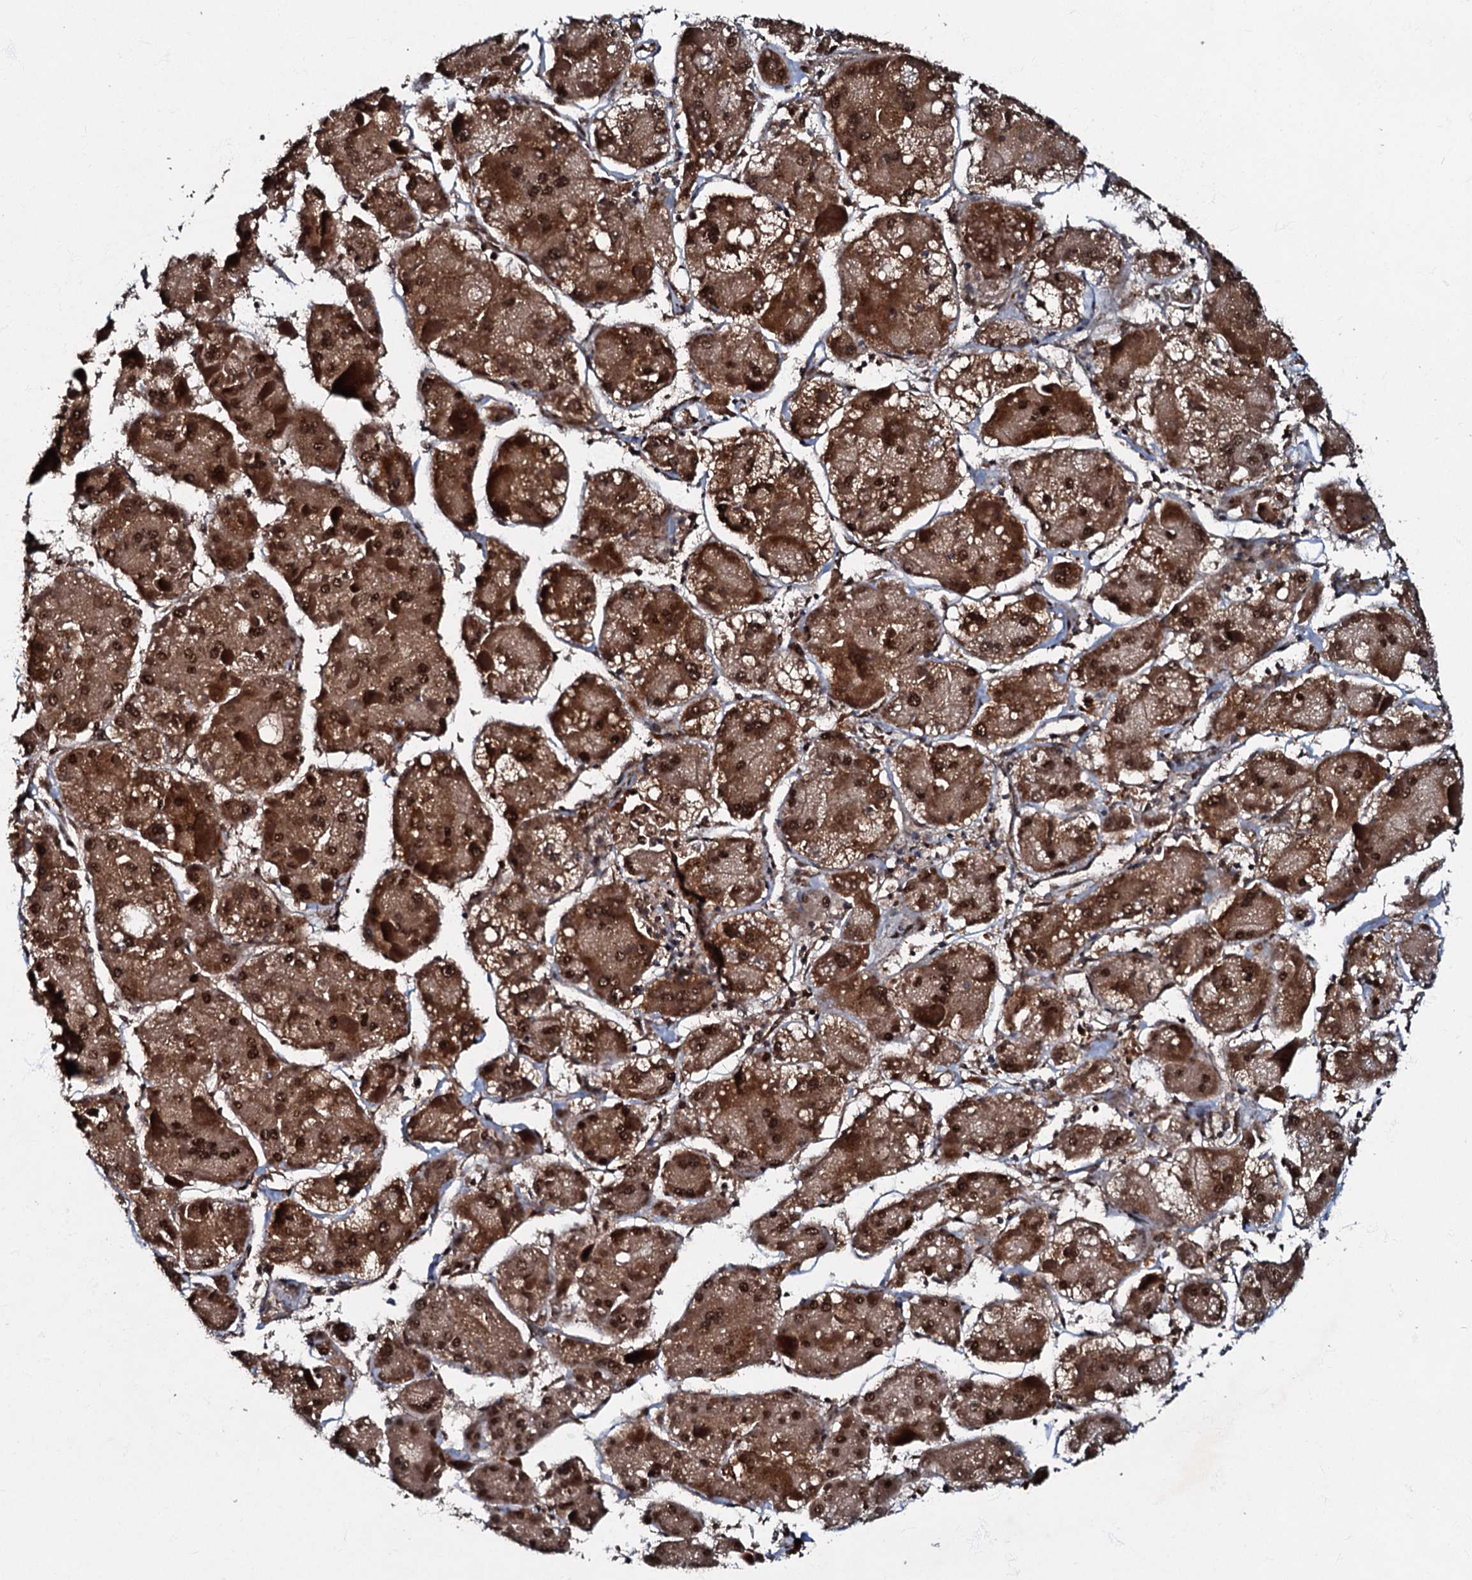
{"staining": {"intensity": "strong", "quantity": ">75%", "location": "cytoplasmic/membranous,nuclear"}, "tissue": "liver cancer", "cell_type": "Tumor cells", "image_type": "cancer", "snomed": [{"axis": "morphology", "description": "Carcinoma, Hepatocellular, NOS"}, {"axis": "topography", "description": "Liver"}], "caption": "Brown immunohistochemical staining in liver cancer exhibits strong cytoplasmic/membranous and nuclear expression in about >75% of tumor cells. (DAB IHC with brightfield microscopy, high magnification).", "gene": "C18orf32", "patient": {"sex": "female", "age": 73}}